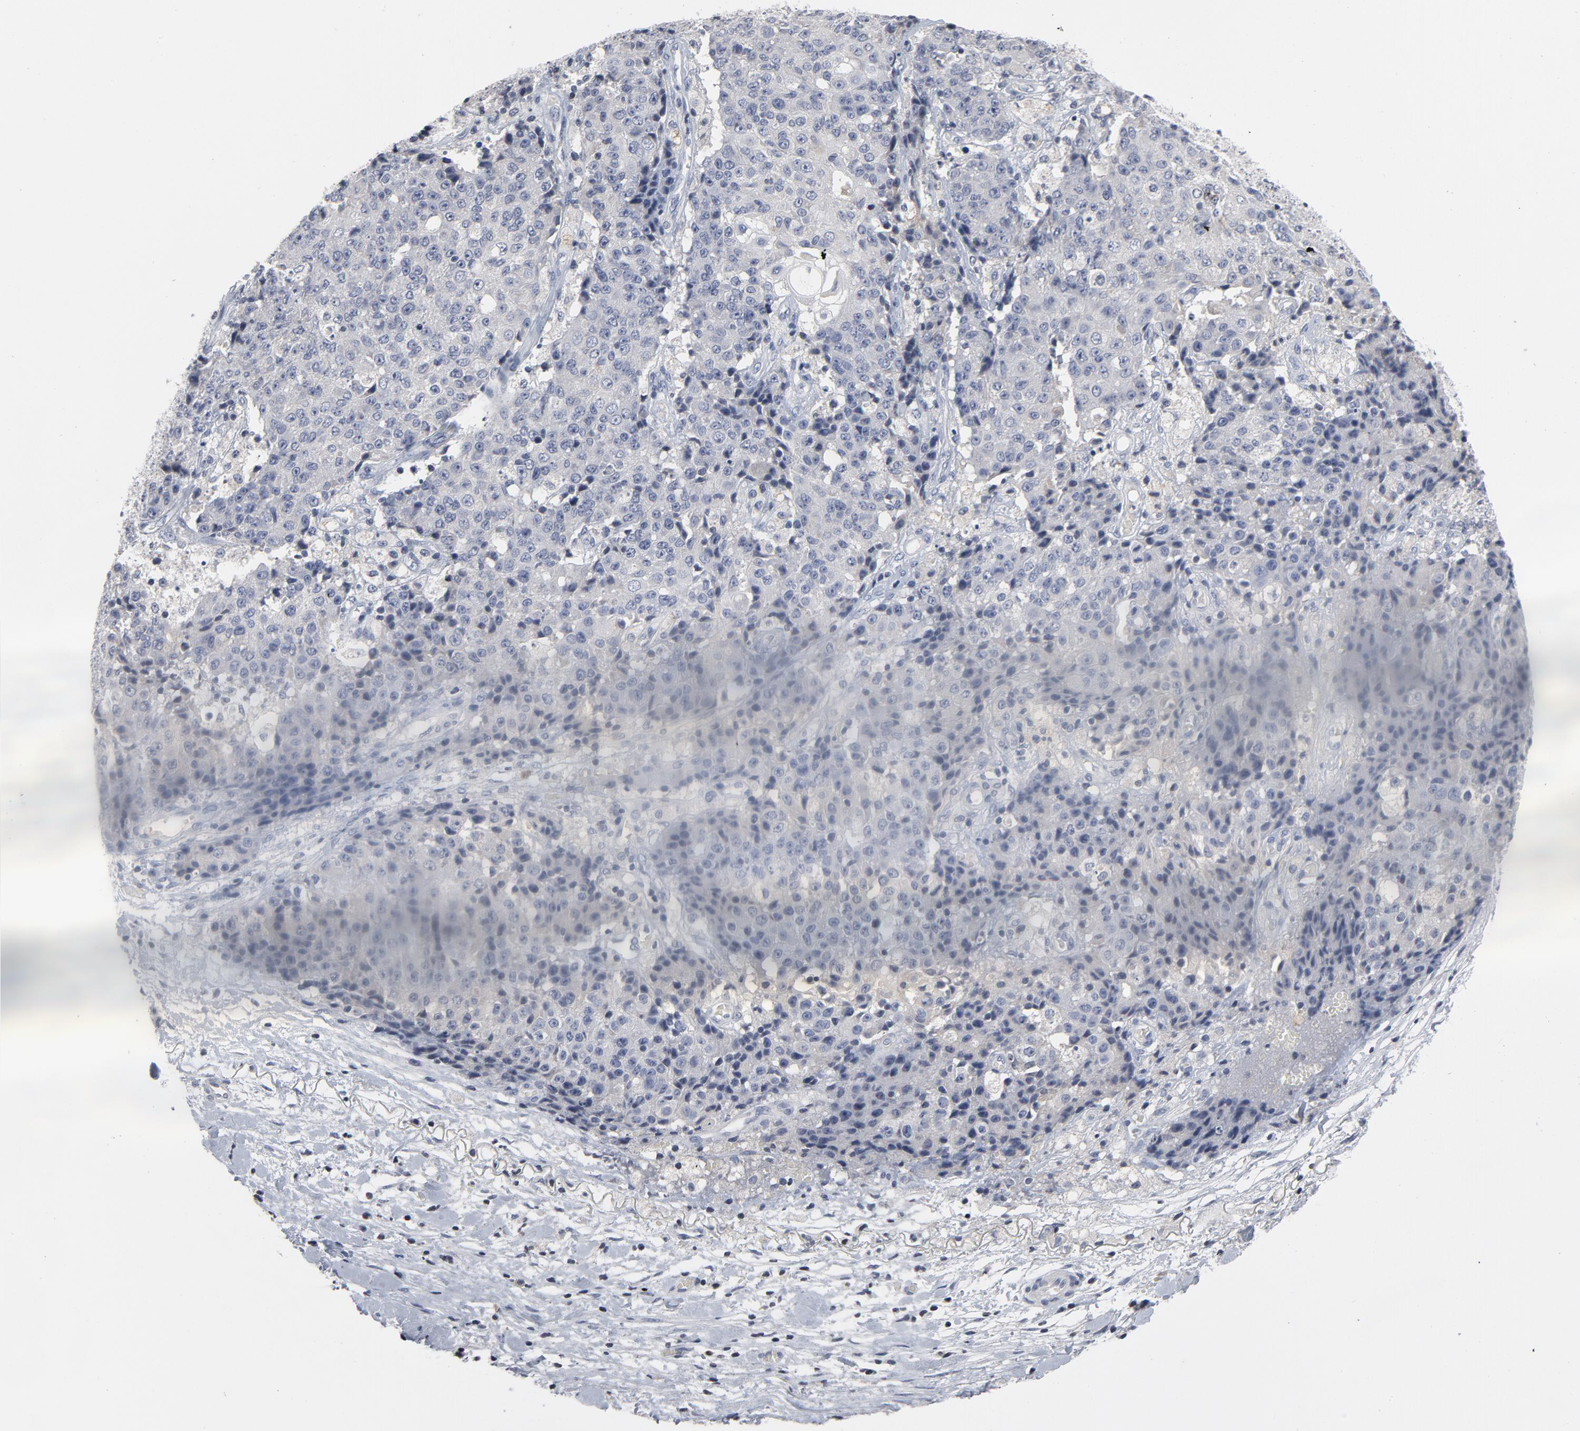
{"staining": {"intensity": "negative", "quantity": "none", "location": "none"}, "tissue": "ovarian cancer", "cell_type": "Tumor cells", "image_type": "cancer", "snomed": [{"axis": "morphology", "description": "Carcinoma, endometroid"}, {"axis": "topography", "description": "Ovary"}], "caption": "The IHC histopathology image has no significant positivity in tumor cells of ovarian cancer tissue.", "gene": "TCL1A", "patient": {"sex": "female", "age": 42}}